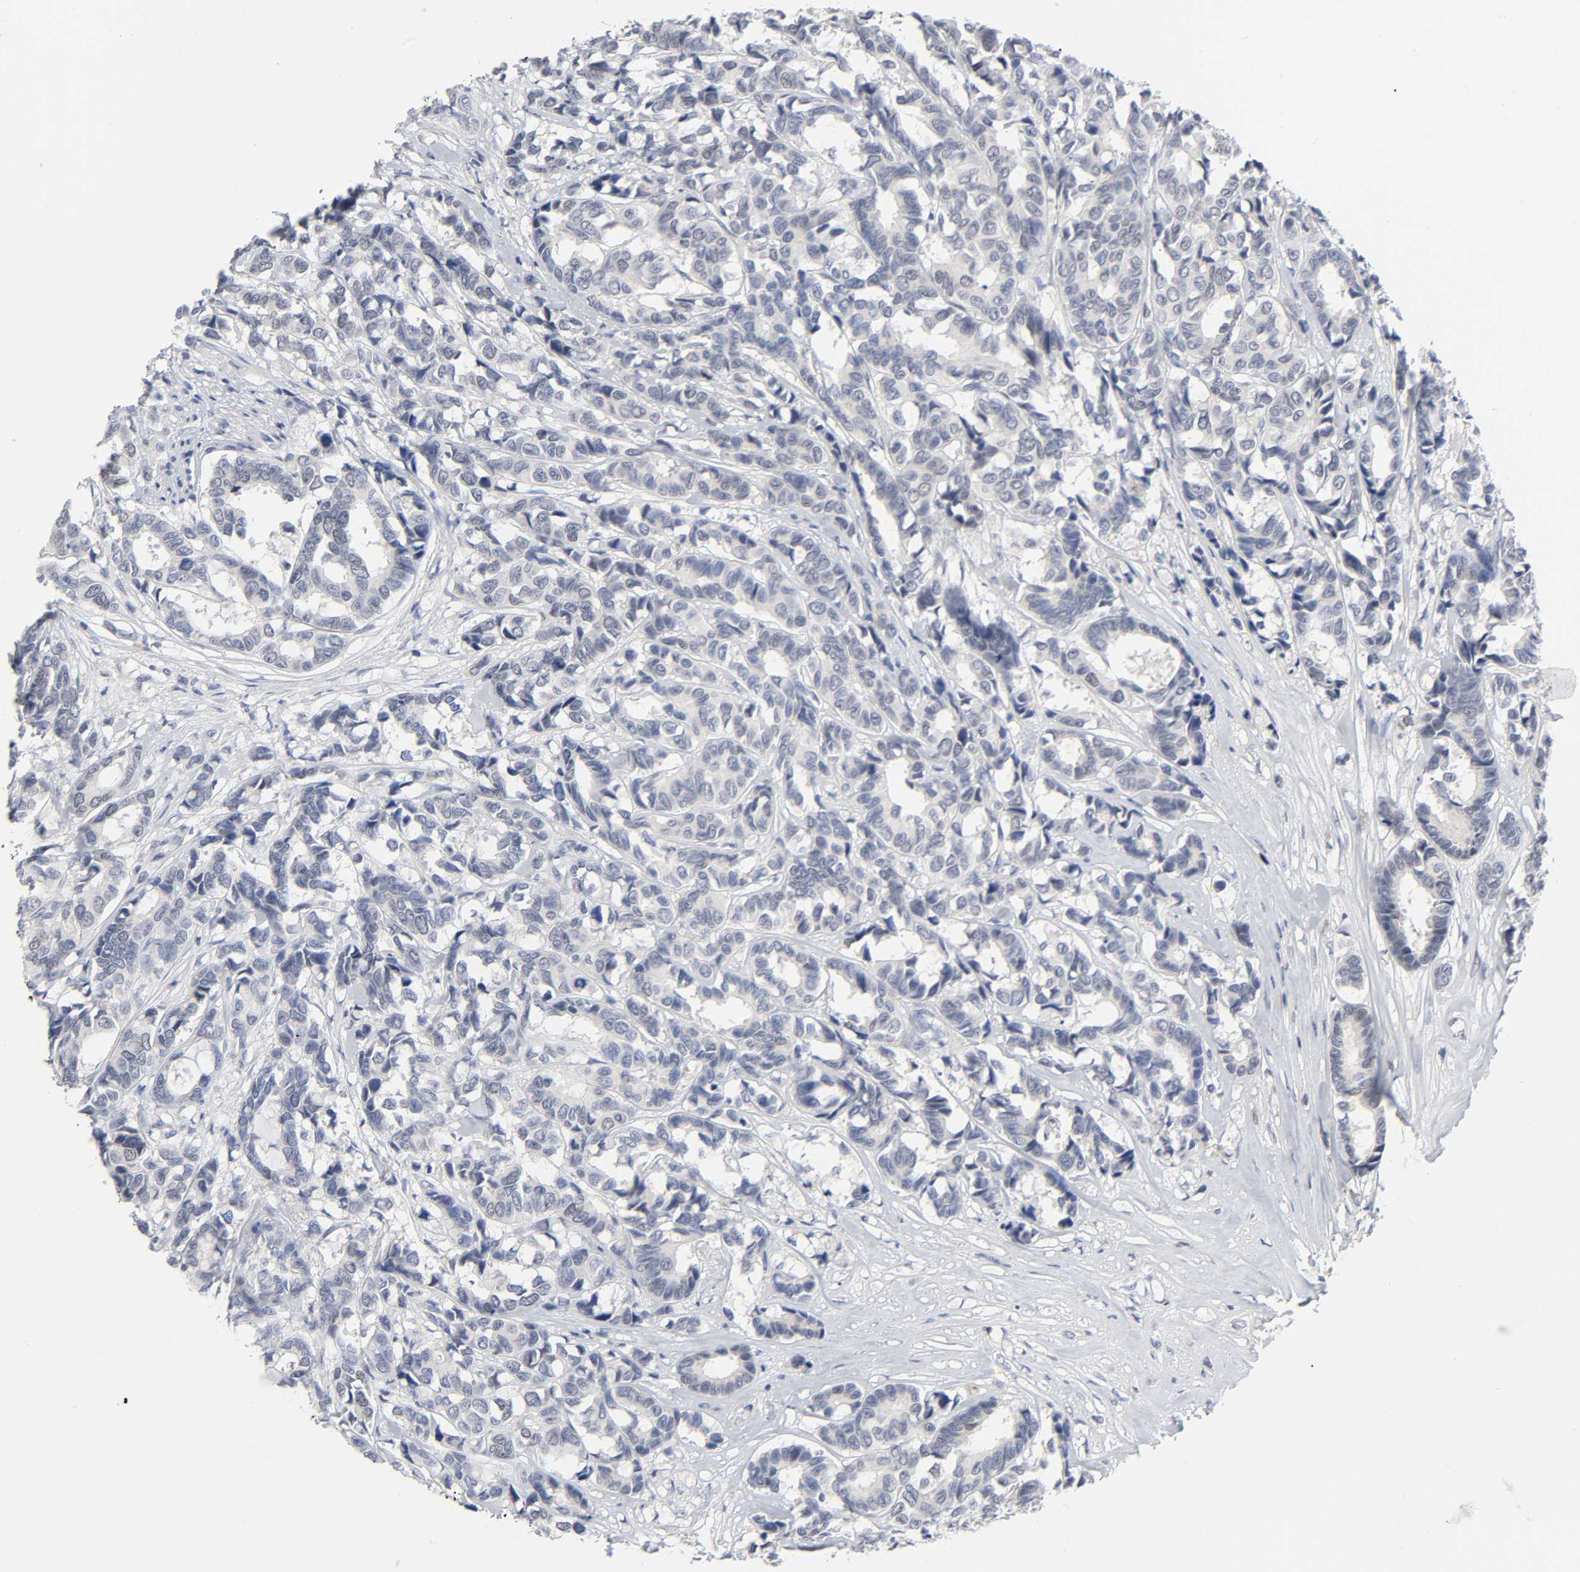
{"staining": {"intensity": "negative", "quantity": "none", "location": "none"}, "tissue": "breast cancer", "cell_type": "Tumor cells", "image_type": "cancer", "snomed": [{"axis": "morphology", "description": "Duct carcinoma"}, {"axis": "topography", "description": "Breast"}], "caption": "Image shows no protein expression in tumor cells of breast cancer (intraductal carcinoma) tissue. The staining is performed using DAB brown chromogen with nuclei counter-stained in using hematoxylin.", "gene": "SALL2", "patient": {"sex": "female", "age": 87}}